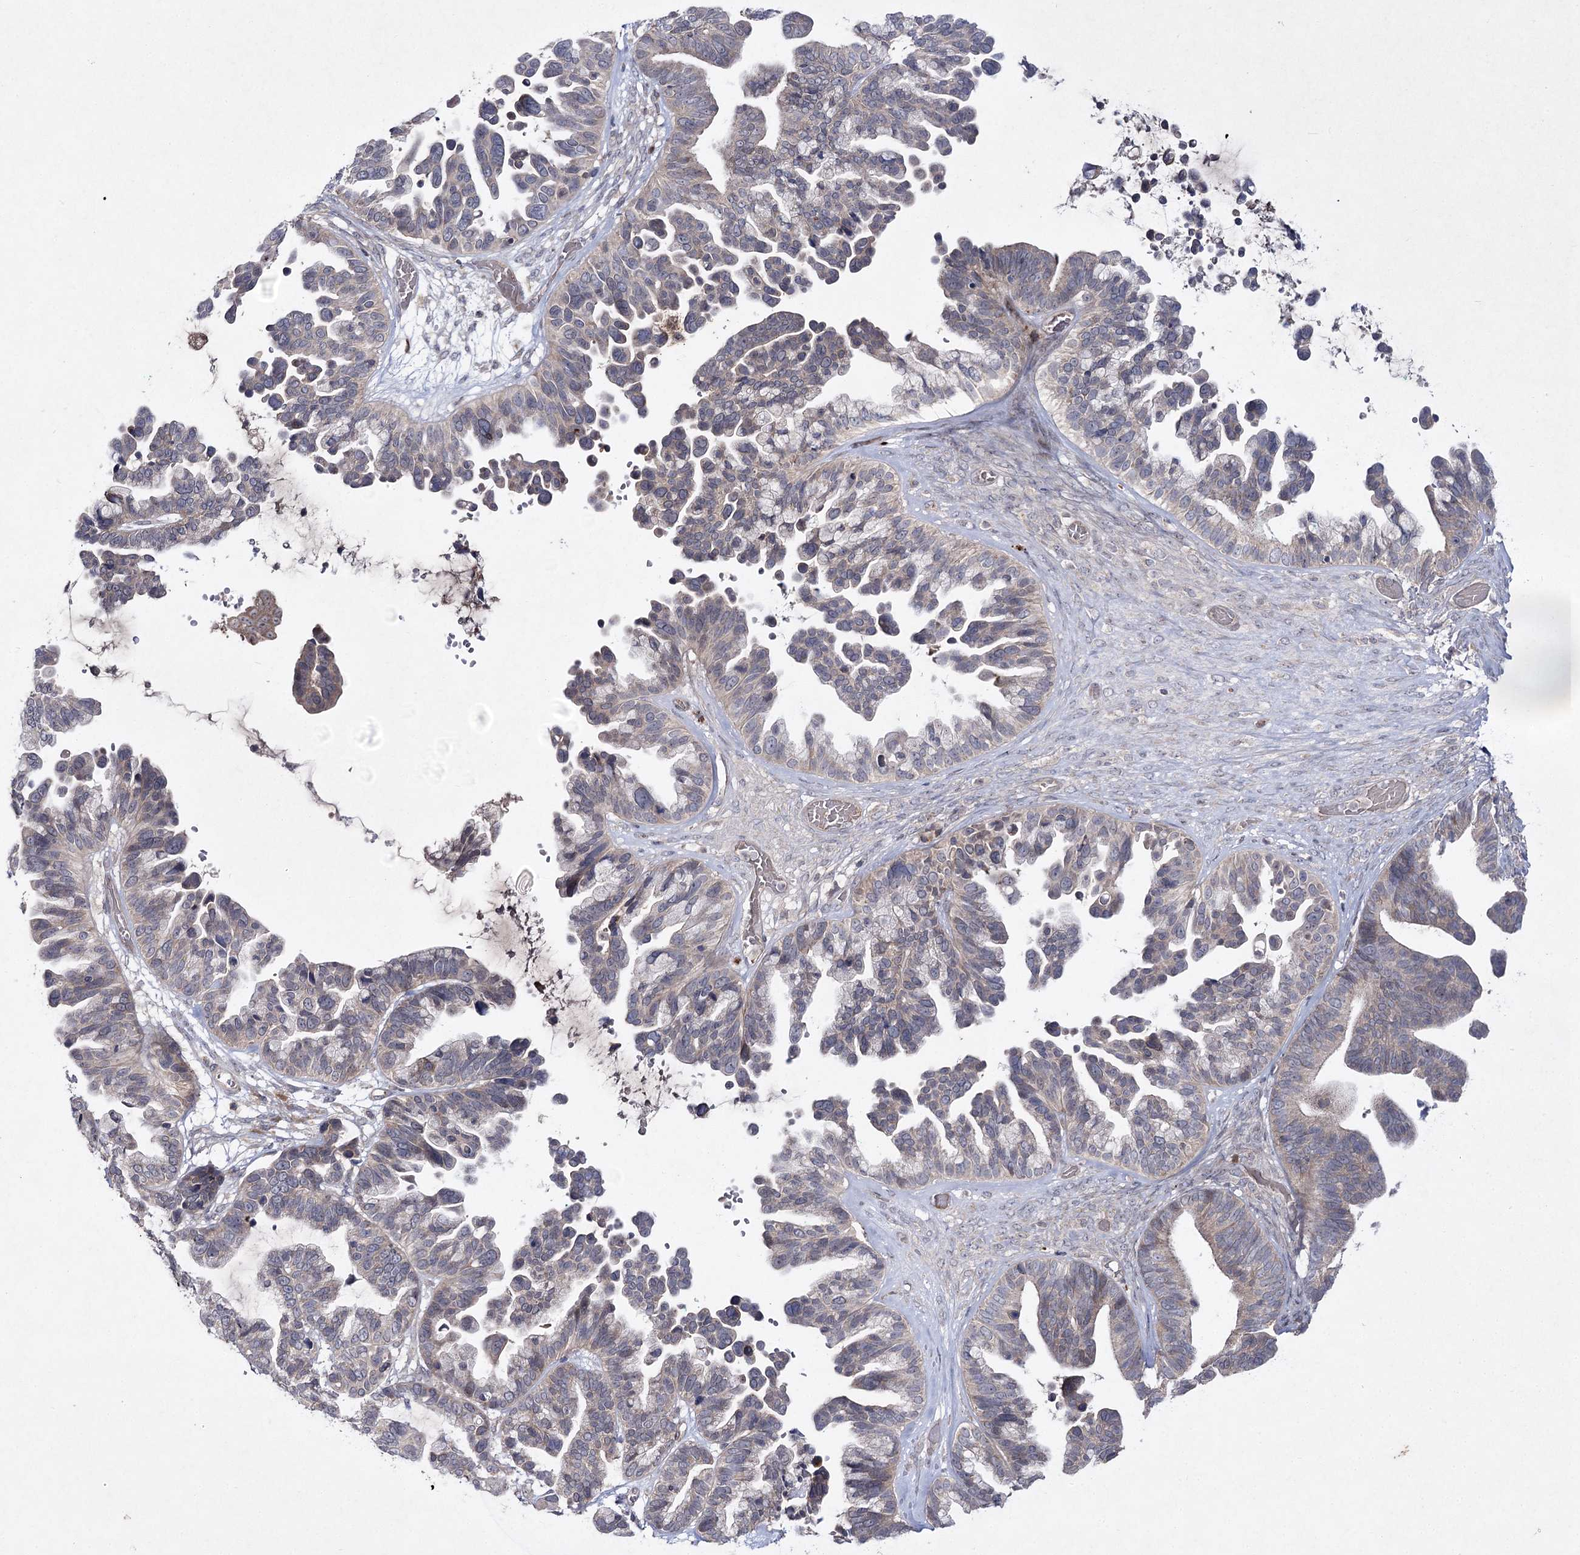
{"staining": {"intensity": "weak", "quantity": "25%-75%", "location": "cytoplasmic/membranous"}, "tissue": "ovarian cancer", "cell_type": "Tumor cells", "image_type": "cancer", "snomed": [{"axis": "morphology", "description": "Cystadenocarcinoma, serous, NOS"}, {"axis": "topography", "description": "Ovary"}], "caption": "Brown immunohistochemical staining in human ovarian cancer demonstrates weak cytoplasmic/membranous expression in about 25%-75% of tumor cells. (IHC, brightfield microscopy, high magnification).", "gene": "CIB2", "patient": {"sex": "female", "age": 56}}